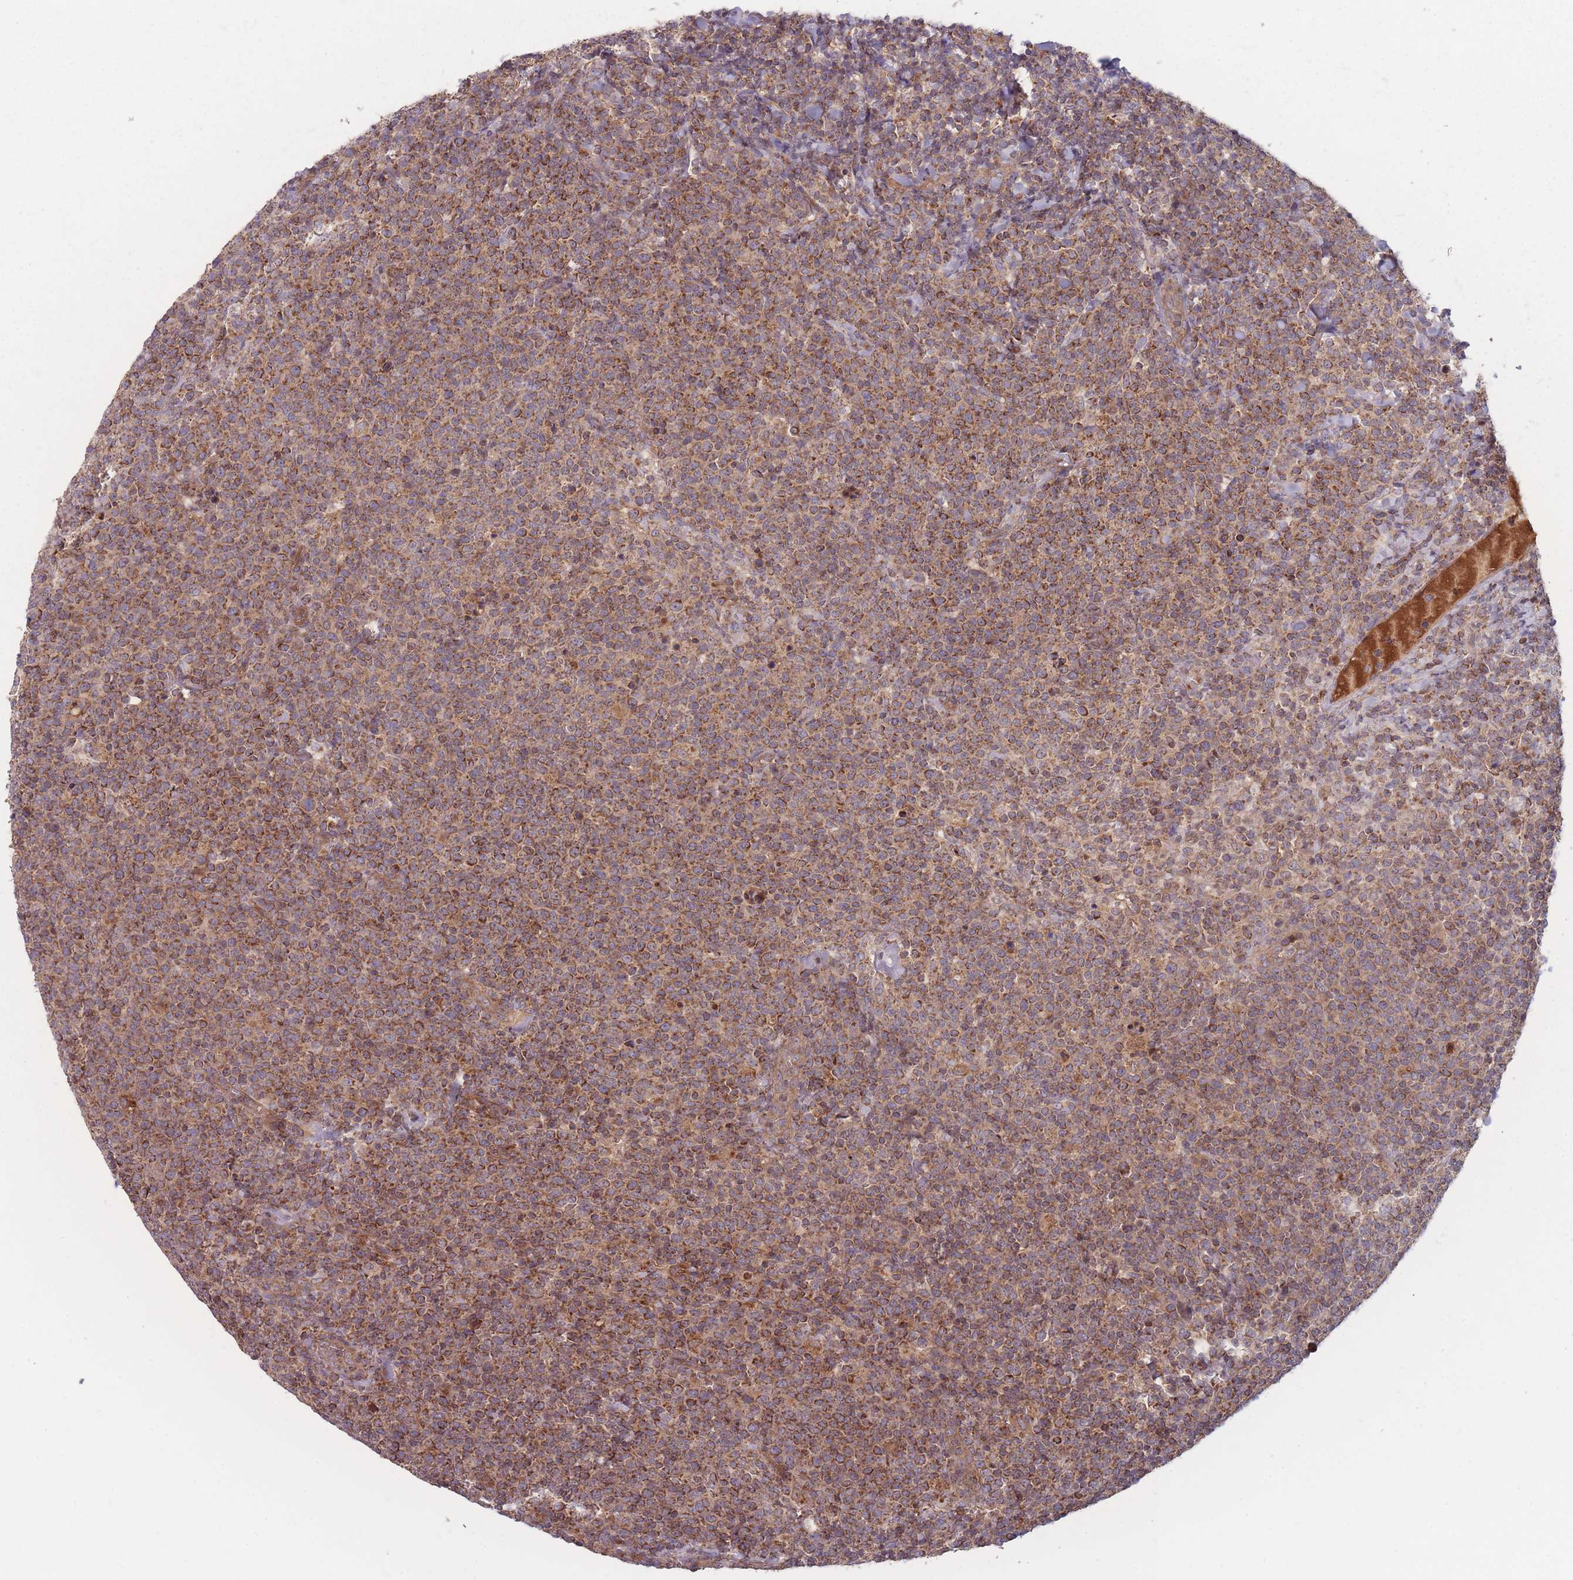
{"staining": {"intensity": "moderate", "quantity": ">75%", "location": "cytoplasmic/membranous"}, "tissue": "lymphoma", "cell_type": "Tumor cells", "image_type": "cancer", "snomed": [{"axis": "morphology", "description": "Malignant lymphoma, non-Hodgkin's type, High grade"}, {"axis": "topography", "description": "Lymph node"}], "caption": "This image shows lymphoma stained with immunohistochemistry to label a protein in brown. The cytoplasmic/membranous of tumor cells show moderate positivity for the protein. Nuclei are counter-stained blue.", "gene": "ATP5MG", "patient": {"sex": "male", "age": 61}}